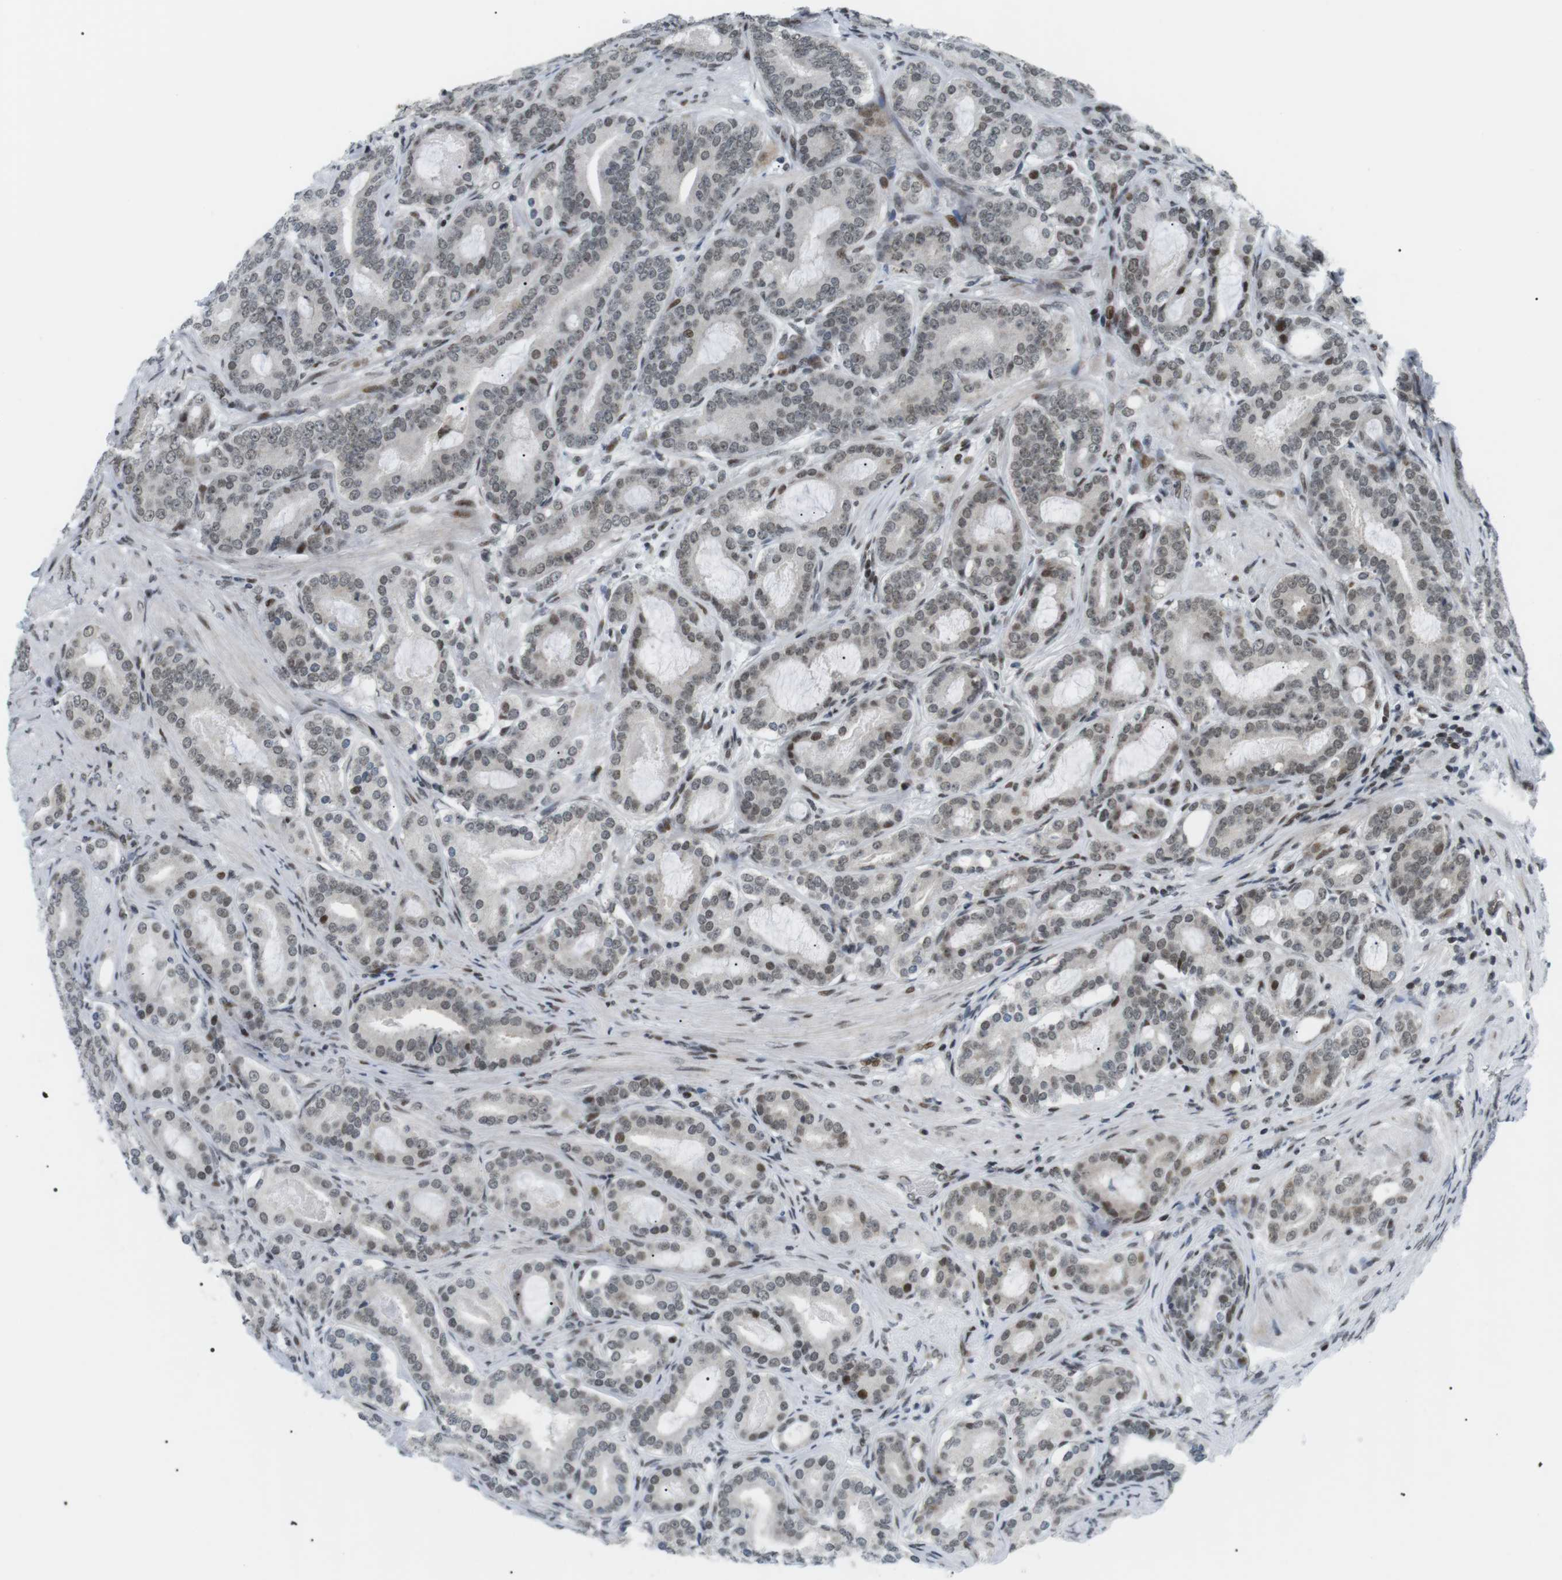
{"staining": {"intensity": "moderate", "quantity": "<25%", "location": "nuclear"}, "tissue": "prostate cancer", "cell_type": "Tumor cells", "image_type": "cancer", "snomed": [{"axis": "morphology", "description": "Adenocarcinoma, High grade"}, {"axis": "topography", "description": "Prostate"}], "caption": "Immunohistochemistry (IHC) micrograph of neoplastic tissue: prostate cancer stained using immunohistochemistry shows low levels of moderate protein expression localized specifically in the nuclear of tumor cells, appearing as a nuclear brown color.", "gene": "CDC27", "patient": {"sex": "male", "age": 60}}